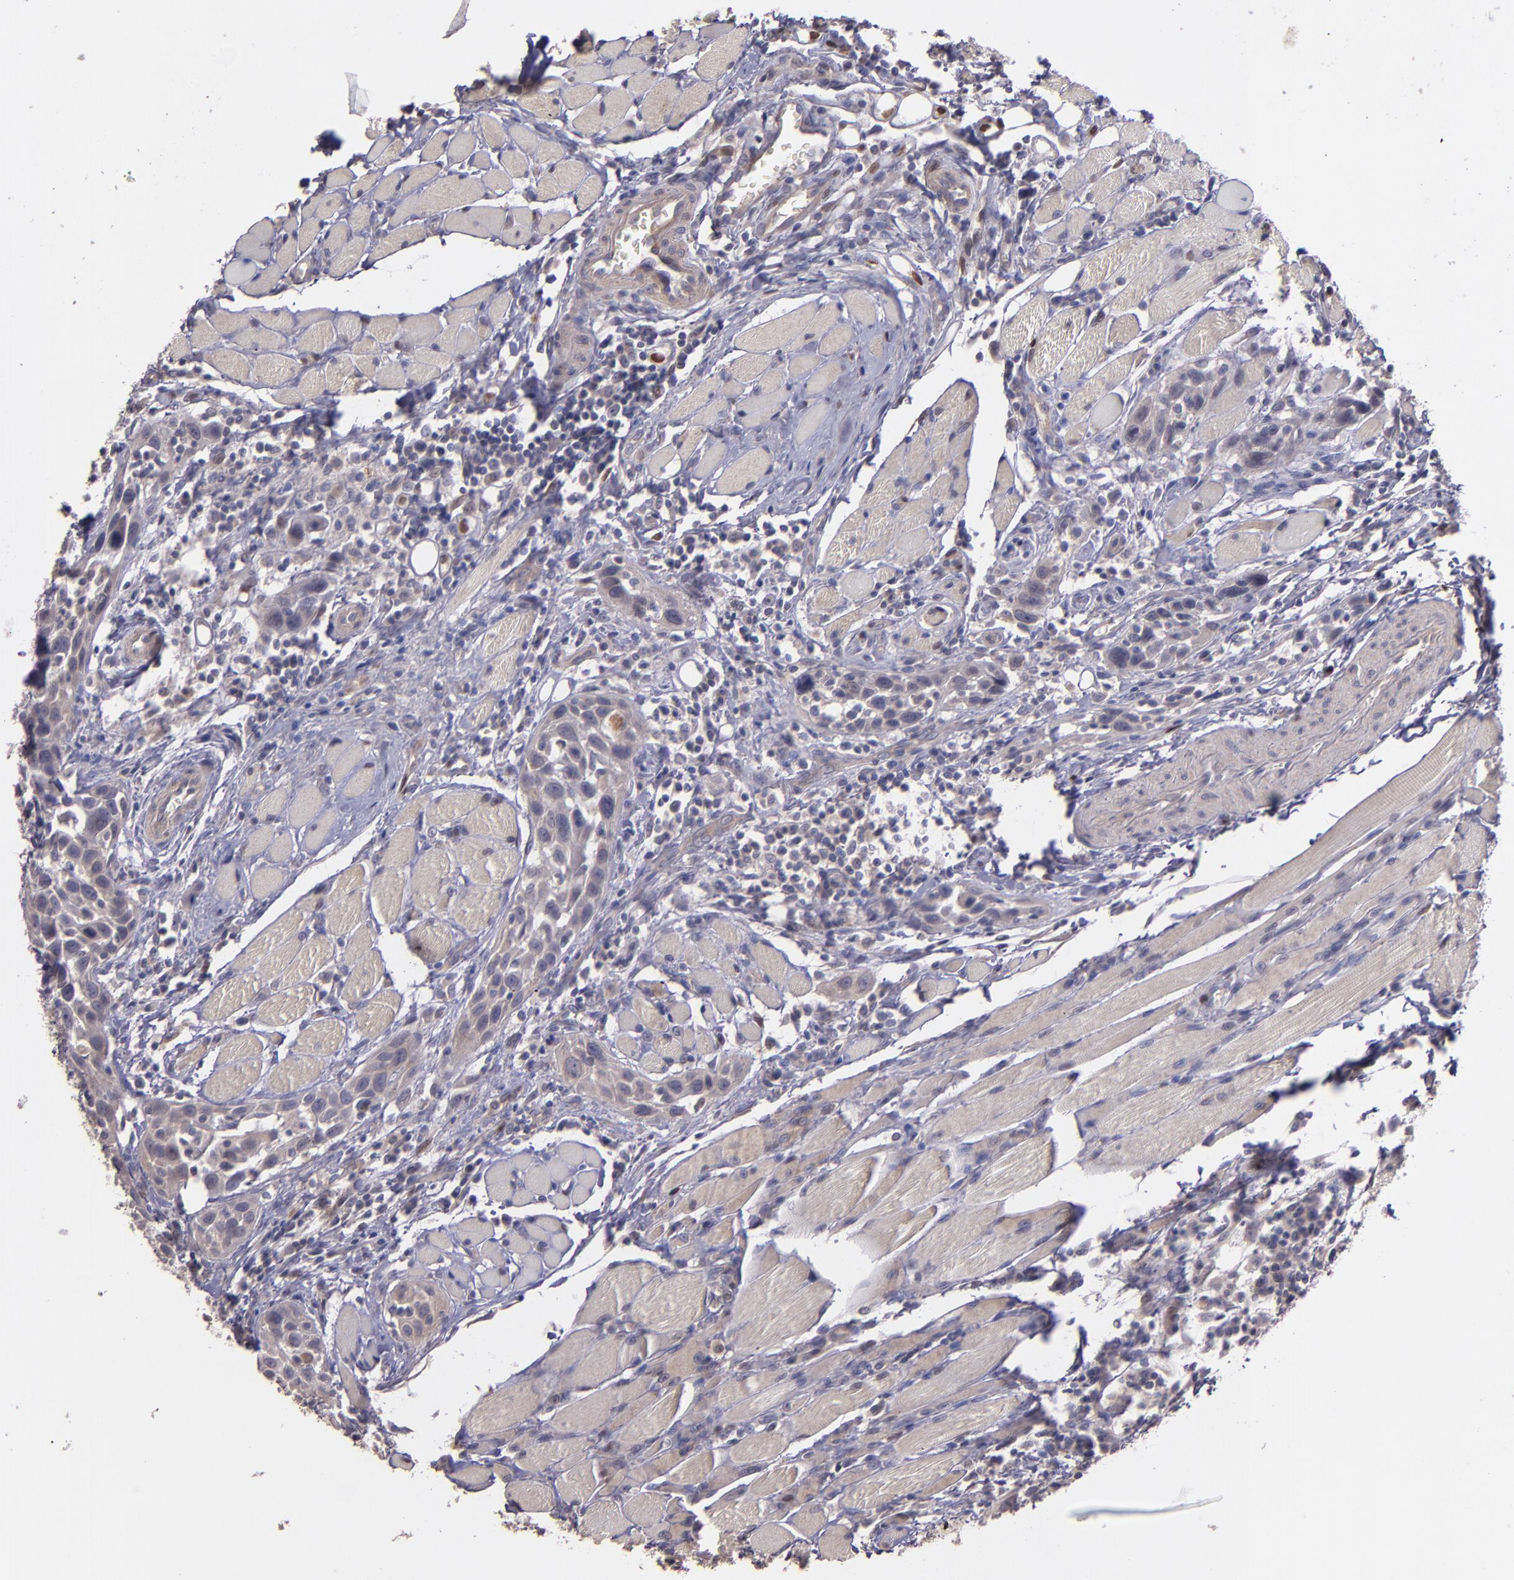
{"staining": {"intensity": "weak", "quantity": "25%-75%", "location": "cytoplasmic/membranous"}, "tissue": "head and neck cancer", "cell_type": "Tumor cells", "image_type": "cancer", "snomed": [{"axis": "morphology", "description": "Squamous cell carcinoma, NOS"}, {"axis": "topography", "description": "Oral tissue"}, {"axis": "topography", "description": "Head-Neck"}], "caption": "An image of human head and neck cancer stained for a protein reveals weak cytoplasmic/membranous brown staining in tumor cells.", "gene": "NUP62CL", "patient": {"sex": "female", "age": 50}}